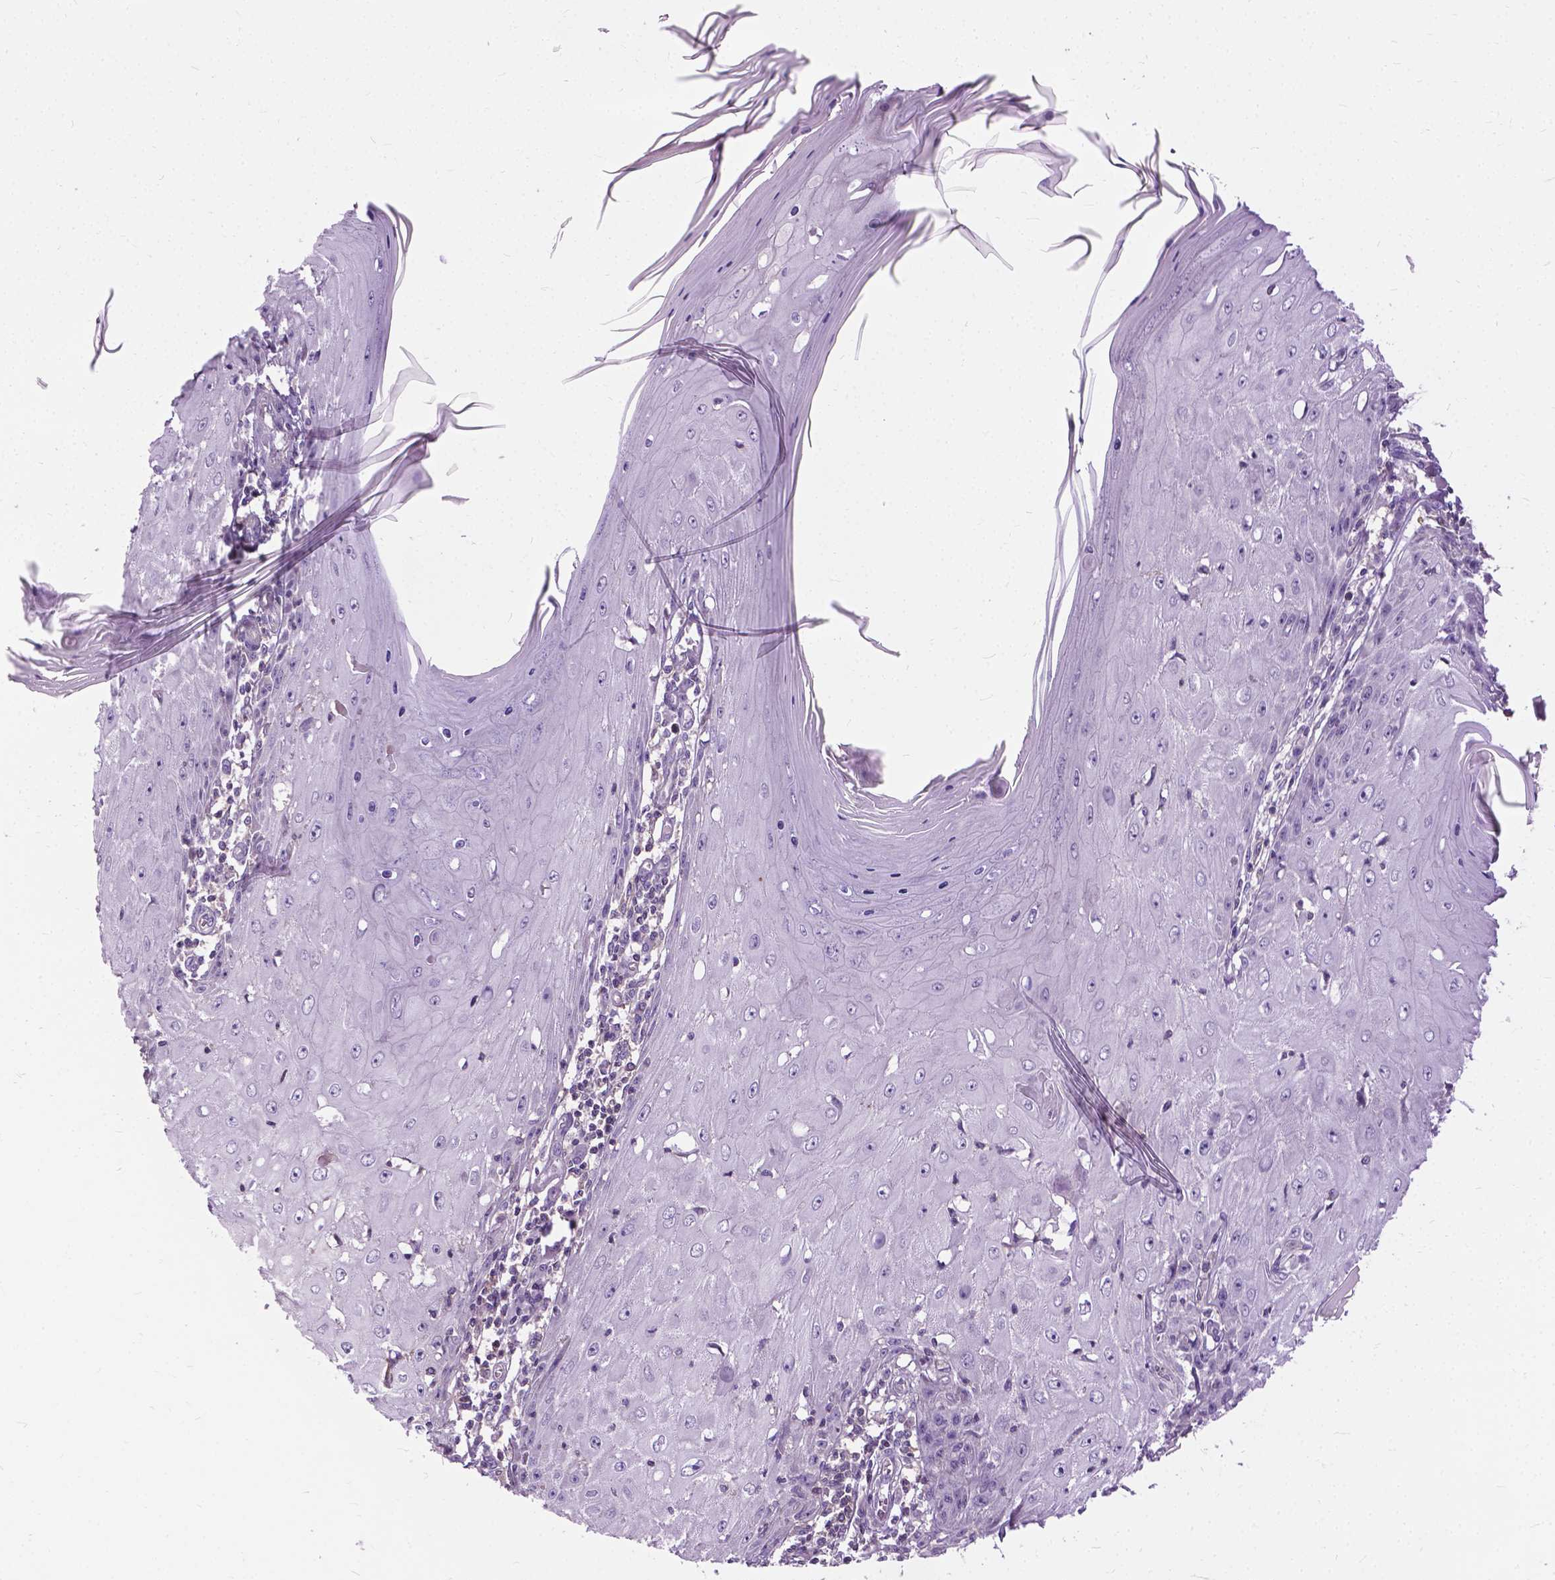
{"staining": {"intensity": "negative", "quantity": "none", "location": "none"}, "tissue": "skin cancer", "cell_type": "Tumor cells", "image_type": "cancer", "snomed": [{"axis": "morphology", "description": "Squamous cell carcinoma, NOS"}, {"axis": "topography", "description": "Skin"}], "caption": "DAB (3,3'-diaminobenzidine) immunohistochemical staining of skin cancer displays no significant positivity in tumor cells.", "gene": "JAK3", "patient": {"sex": "female", "age": 73}}